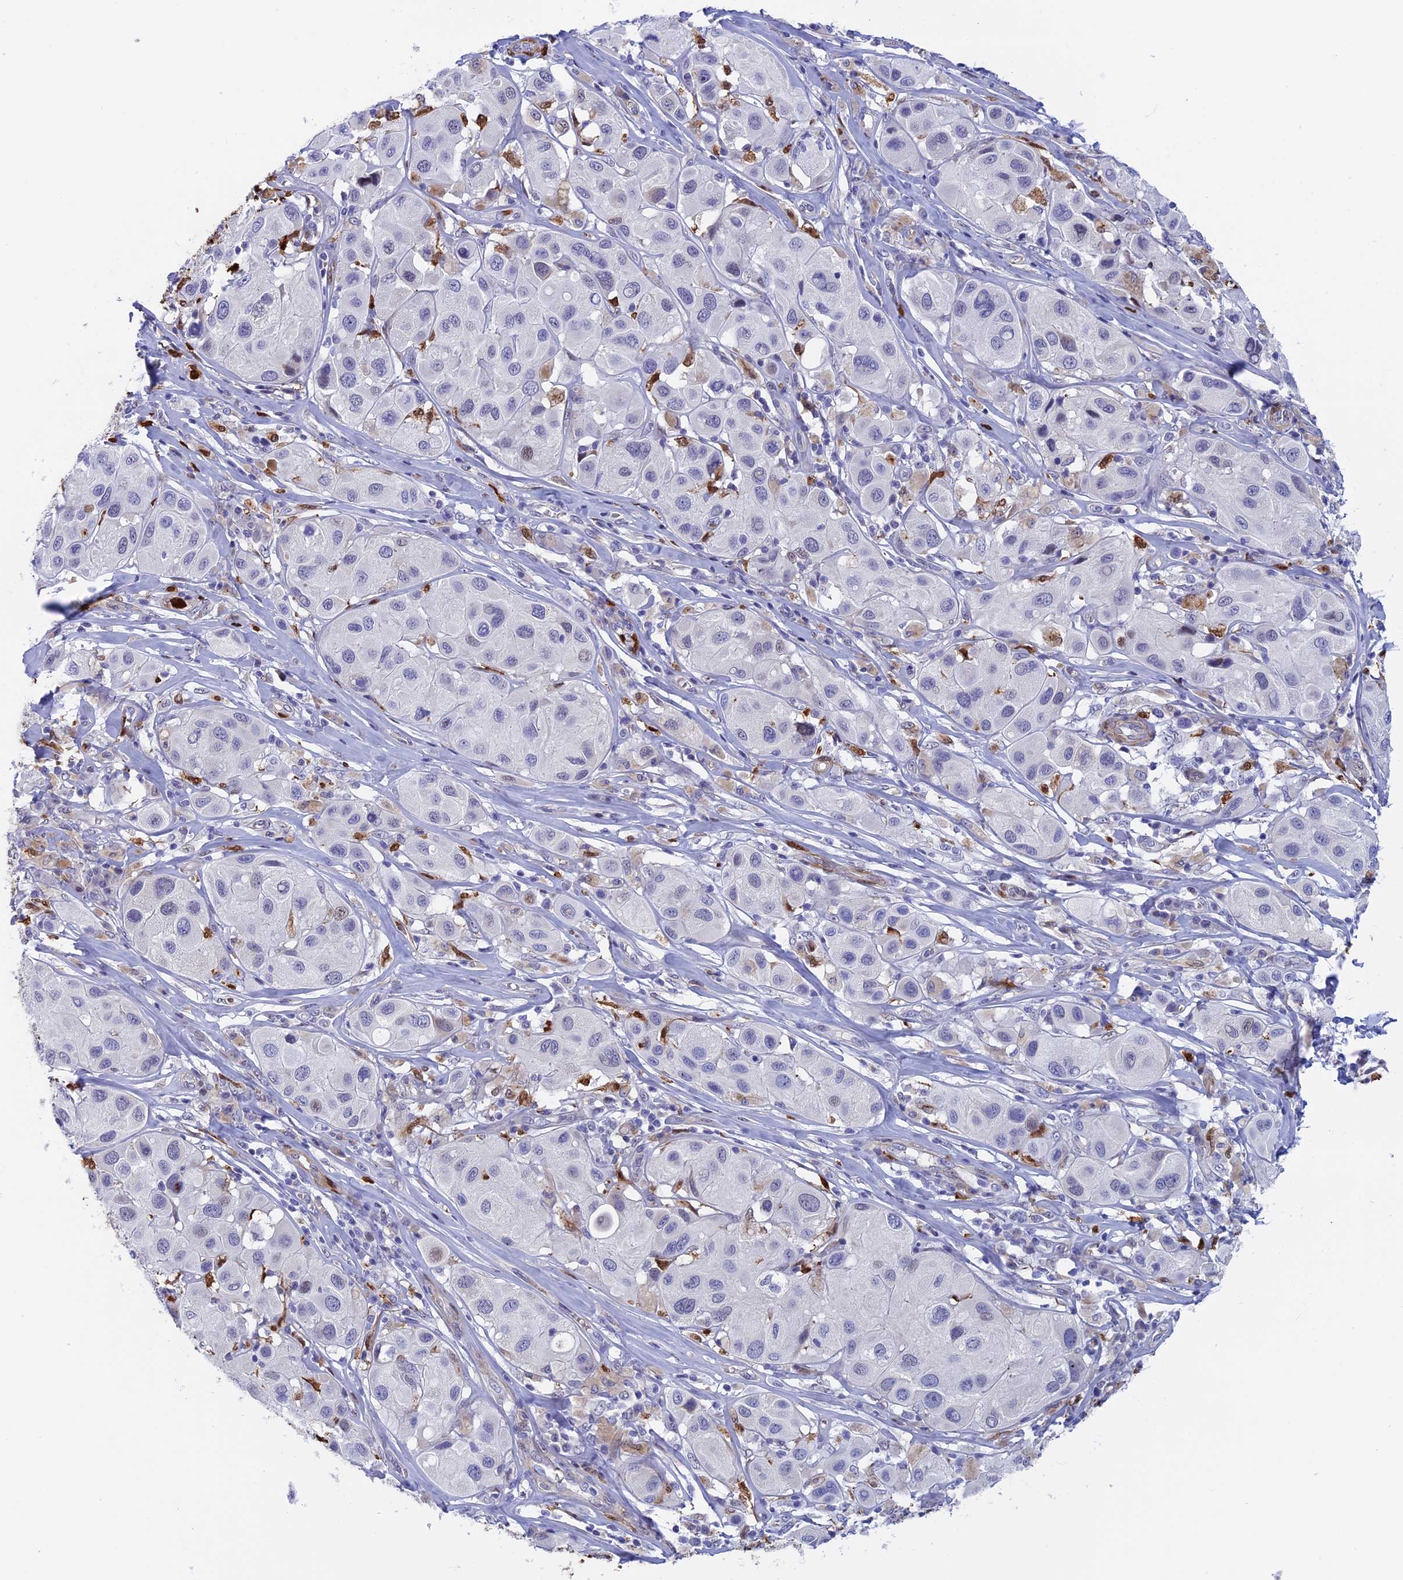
{"staining": {"intensity": "negative", "quantity": "none", "location": "none"}, "tissue": "melanoma", "cell_type": "Tumor cells", "image_type": "cancer", "snomed": [{"axis": "morphology", "description": "Malignant melanoma, Metastatic site"}, {"axis": "topography", "description": "Skin"}], "caption": "Immunohistochemistry (IHC) of human melanoma exhibits no expression in tumor cells.", "gene": "SLC26A1", "patient": {"sex": "male", "age": 41}}